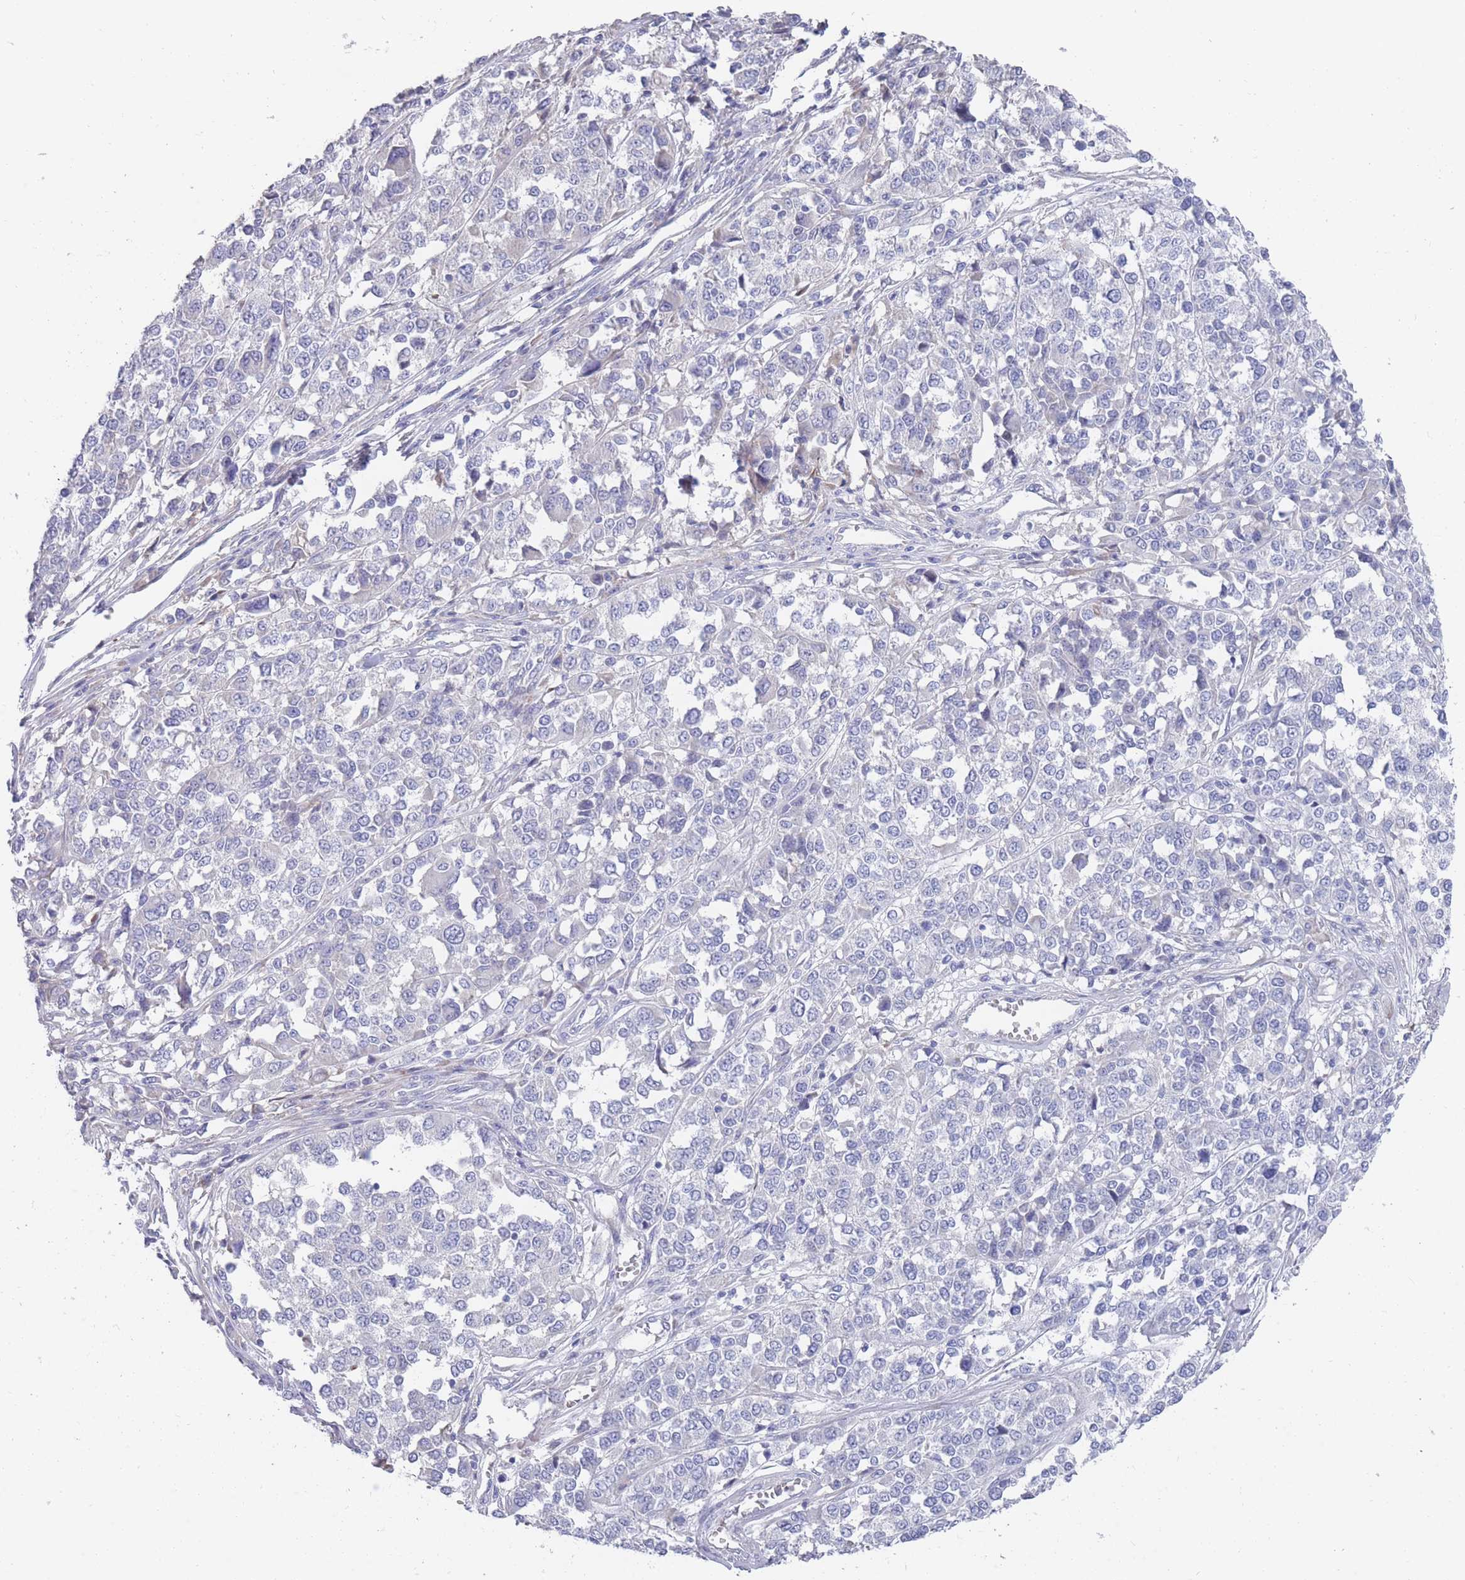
{"staining": {"intensity": "negative", "quantity": "none", "location": "none"}, "tissue": "melanoma", "cell_type": "Tumor cells", "image_type": "cancer", "snomed": [{"axis": "morphology", "description": "Malignant melanoma, Metastatic site"}, {"axis": "topography", "description": "Lymph node"}], "caption": "Tumor cells are negative for protein expression in human malignant melanoma (metastatic site). (DAB (3,3'-diaminobenzidine) IHC, high magnification).", "gene": "PIGU", "patient": {"sex": "male", "age": 44}}